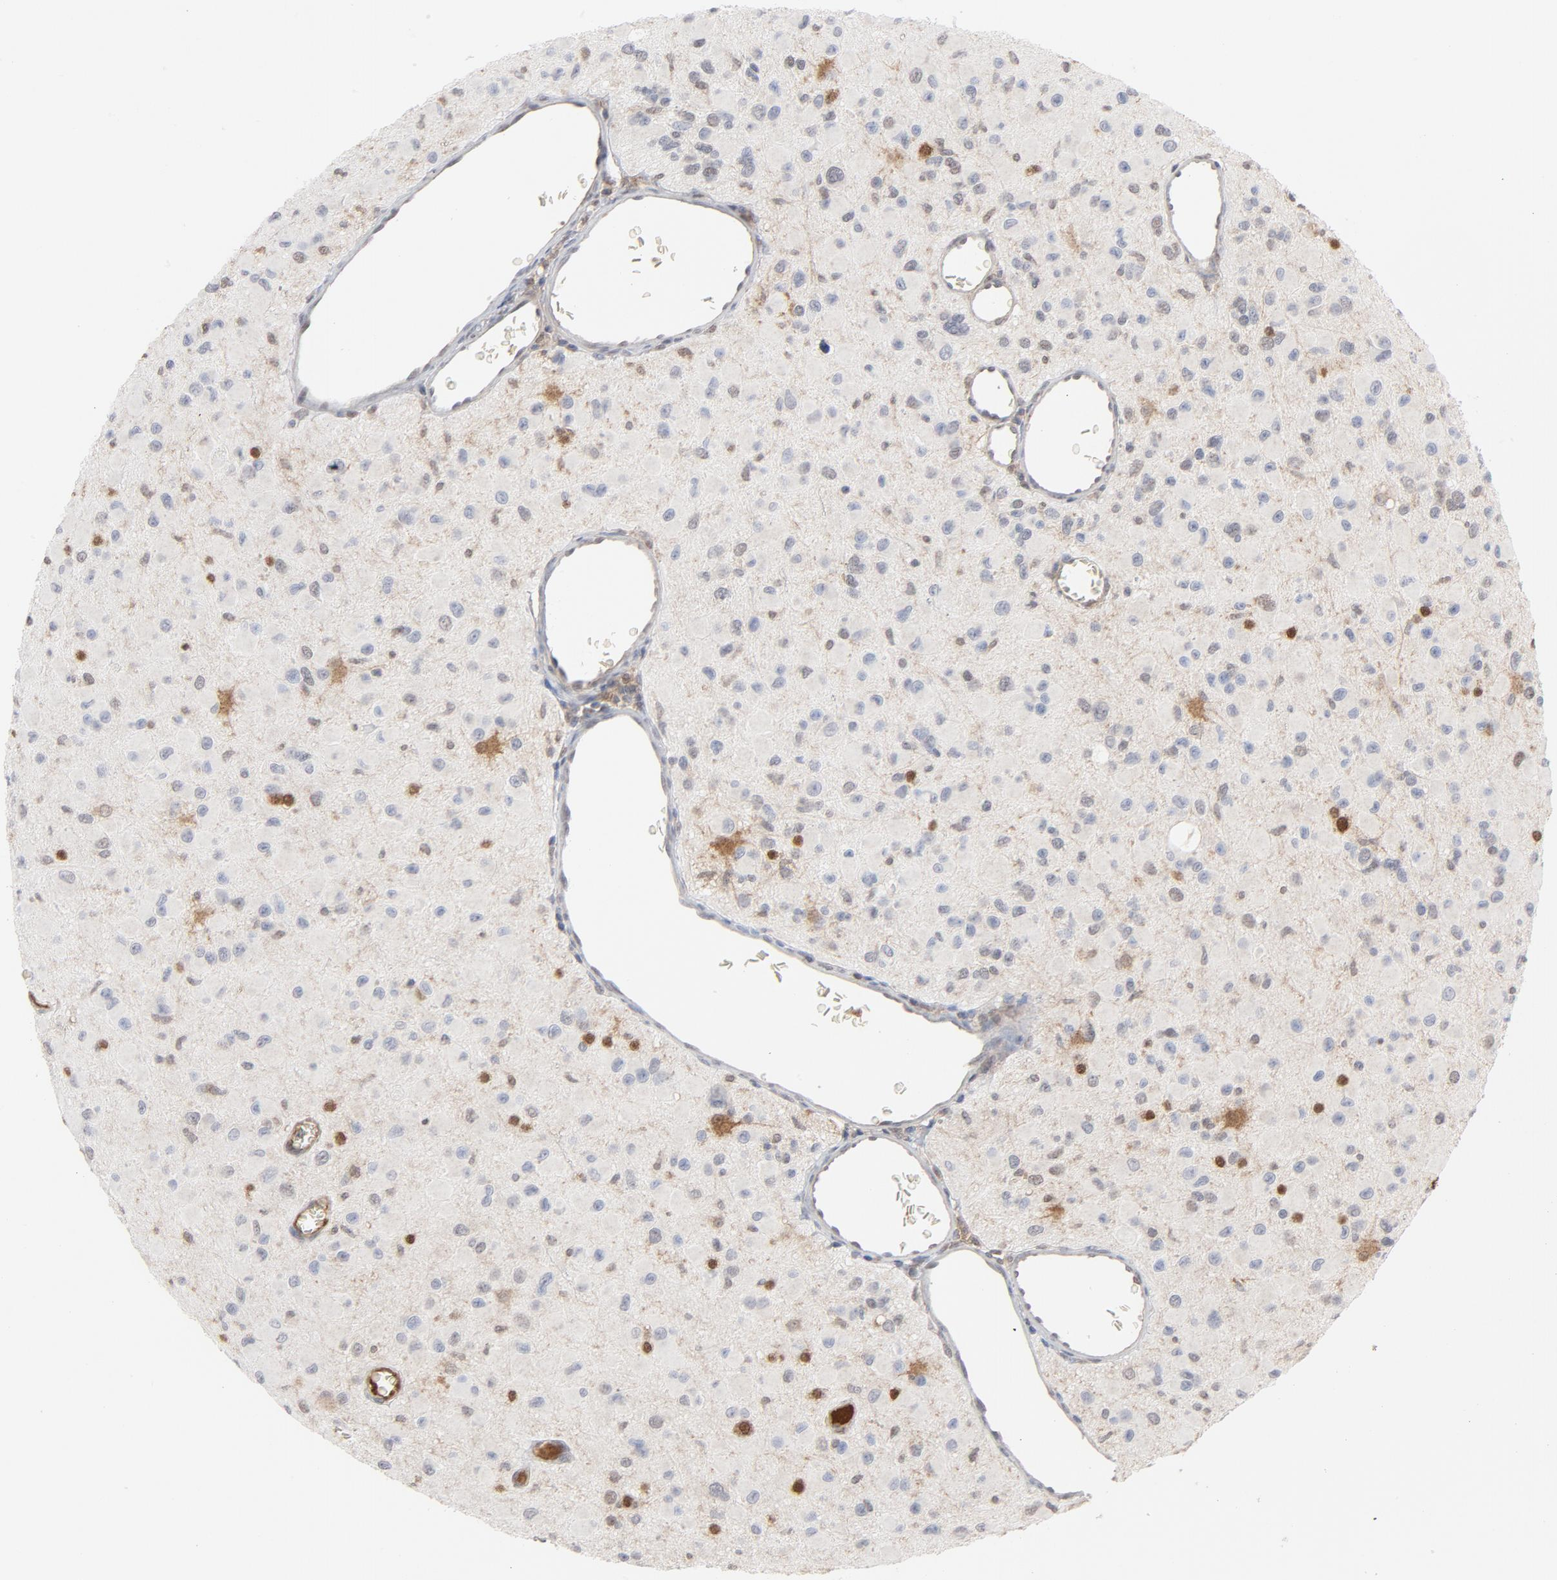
{"staining": {"intensity": "moderate", "quantity": "<25%", "location": "cytoplasmic/membranous,nuclear"}, "tissue": "glioma", "cell_type": "Tumor cells", "image_type": "cancer", "snomed": [{"axis": "morphology", "description": "Glioma, malignant, Low grade"}, {"axis": "topography", "description": "Brain"}], "caption": "Glioma stained with a protein marker displays moderate staining in tumor cells.", "gene": "PRDX1", "patient": {"sex": "male", "age": 42}}